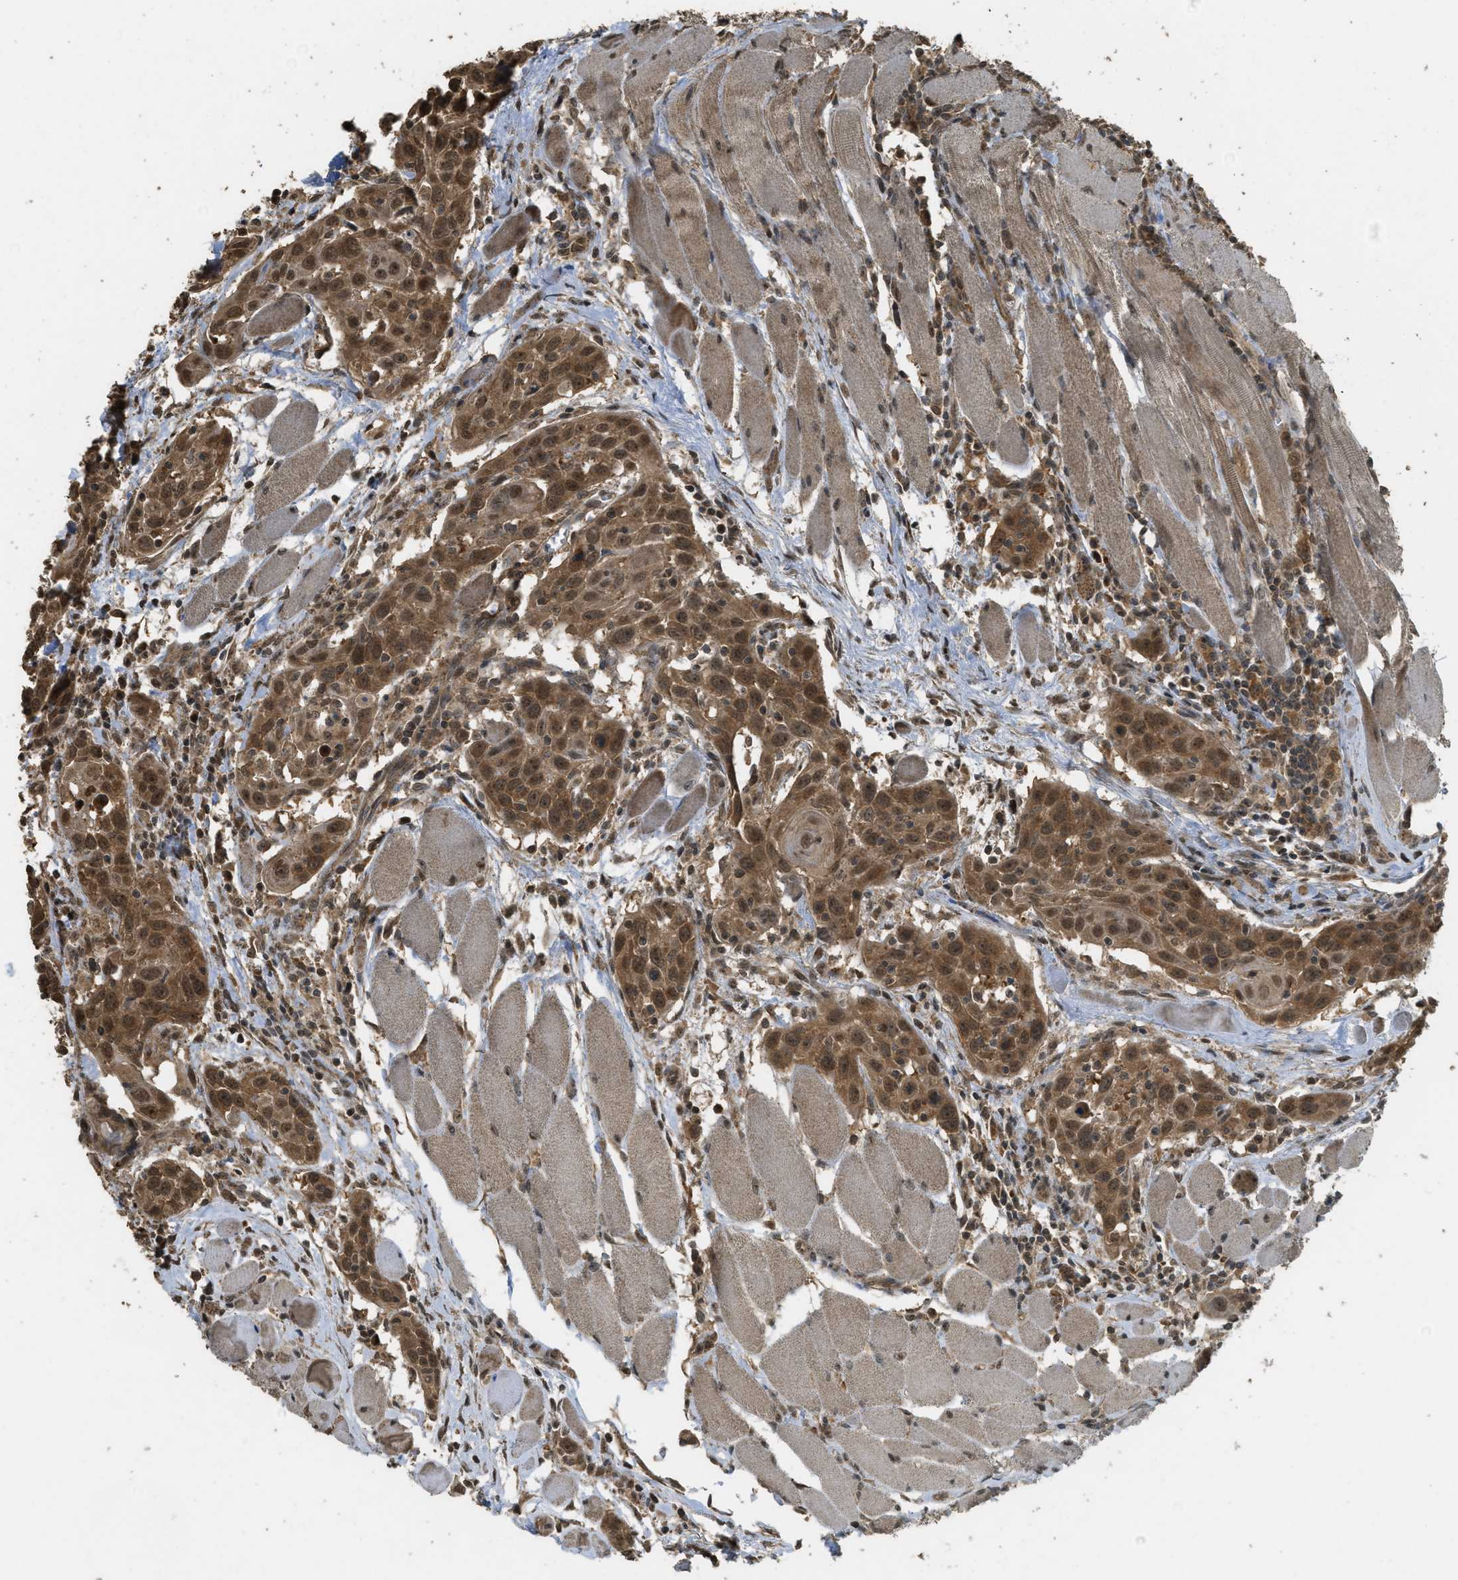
{"staining": {"intensity": "strong", "quantity": ">75%", "location": "cytoplasmic/membranous,nuclear"}, "tissue": "head and neck cancer", "cell_type": "Tumor cells", "image_type": "cancer", "snomed": [{"axis": "morphology", "description": "Squamous cell carcinoma, NOS"}, {"axis": "topography", "description": "Oral tissue"}, {"axis": "topography", "description": "Head-Neck"}], "caption": "IHC of head and neck cancer (squamous cell carcinoma) displays high levels of strong cytoplasmic/membranous and nuclear positivity in approximately >75% of tumor cells.", "gene": "CTPS1", "patient": {"sex": "female", "age": 50}}